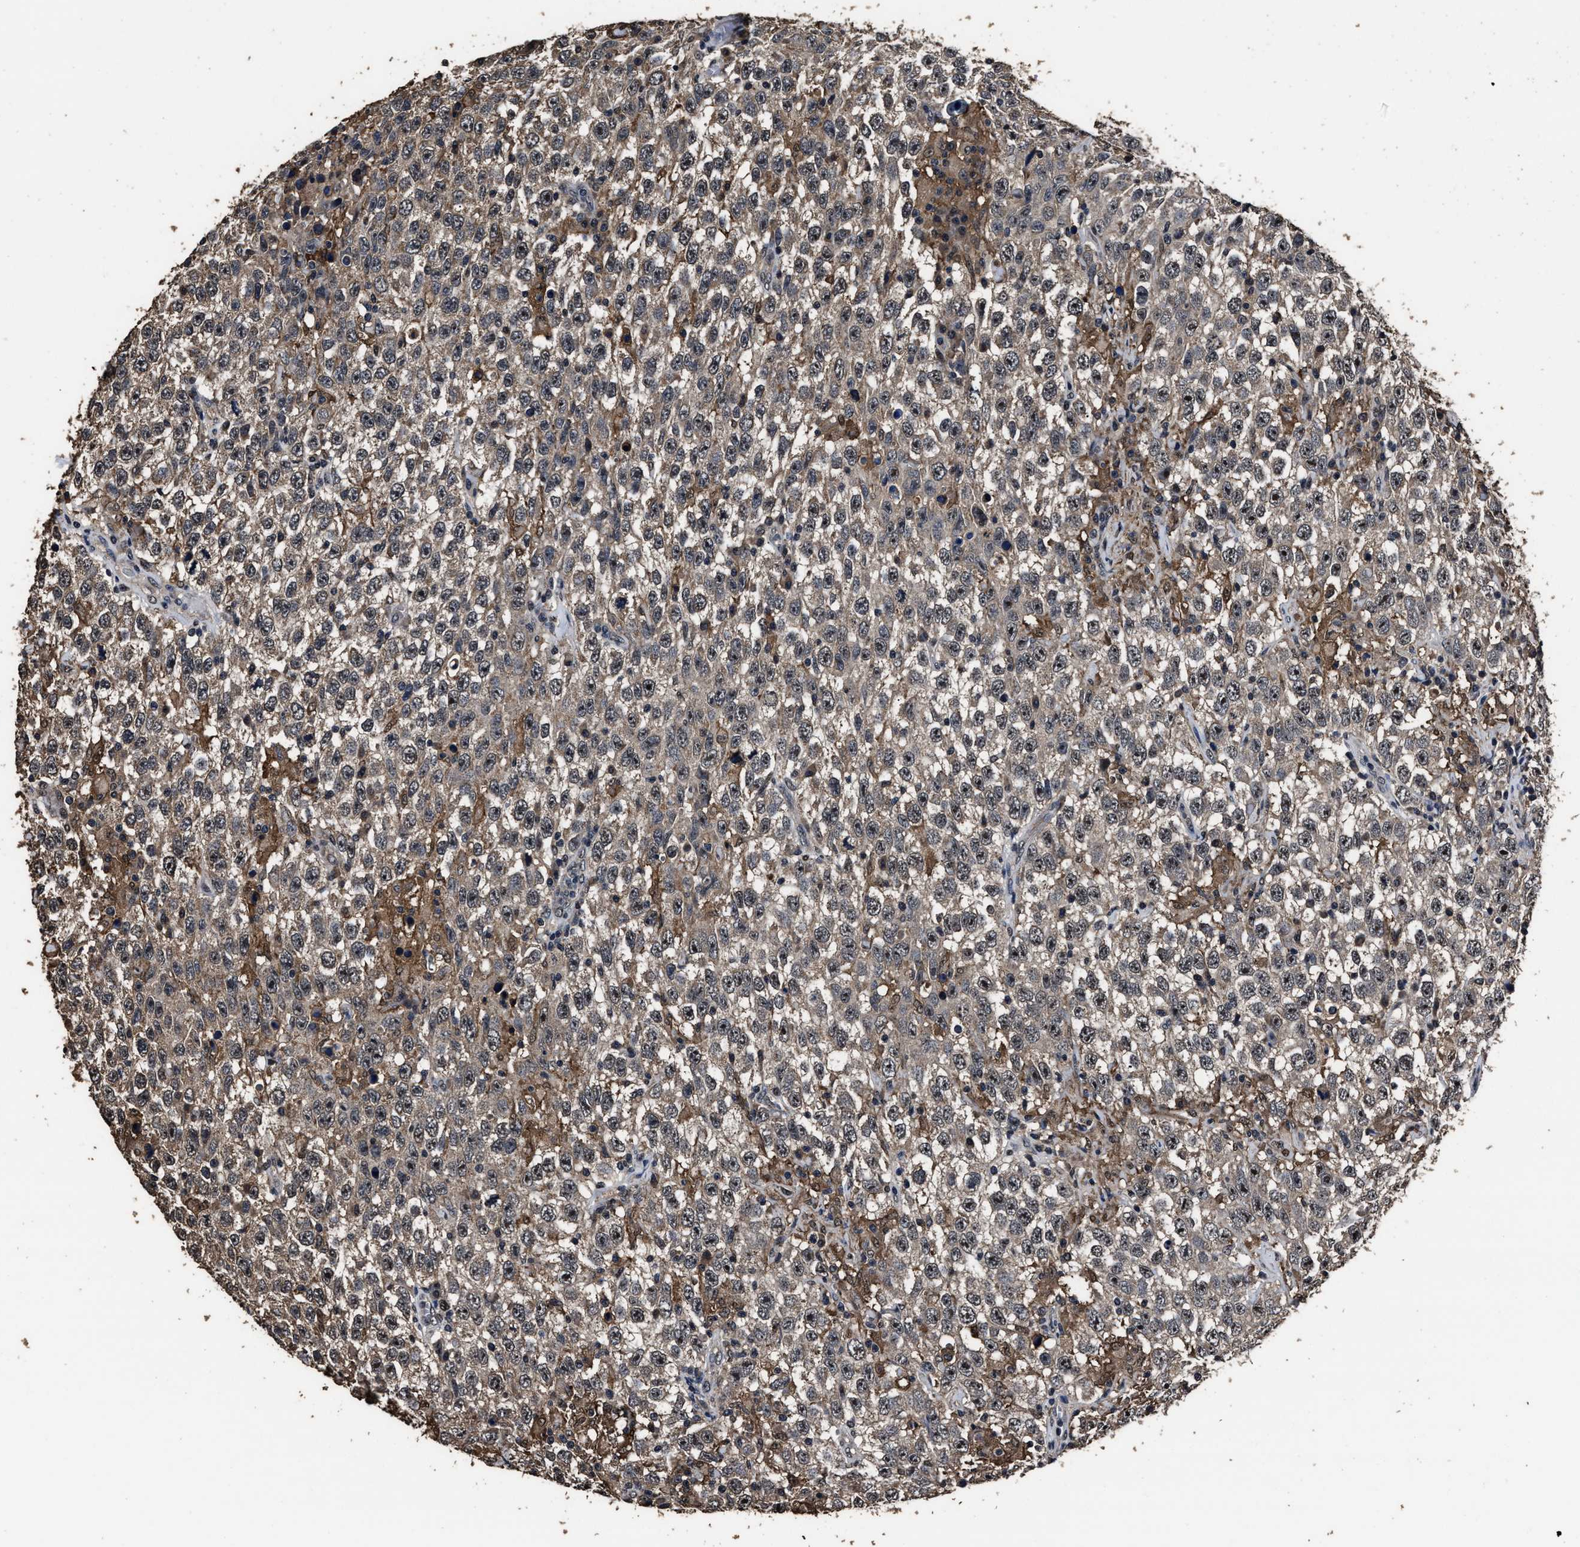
{"staining": {"intensity": "weak", "quantity": ">75%", "location": "cytoplasmic/membranous"}, "tissue": "testis cancer", "cell_type": "Tumor cells", "image_type": "cancer", "snomed": [{"axis": "morphology", "description": "Seminoma, NOS"}, {"axis": "topography", "description": "Testis"}], "caption": "Immunohistochemistry (IHC) histopathology image of testis cancer stained for a protein (brown), which demonstrates low levels of weak cytoplasmic/membranous positivity in about >75% of tumor cells.", "gene": "RSBN1L", "patient": {"sex": "male", "age": 41}}